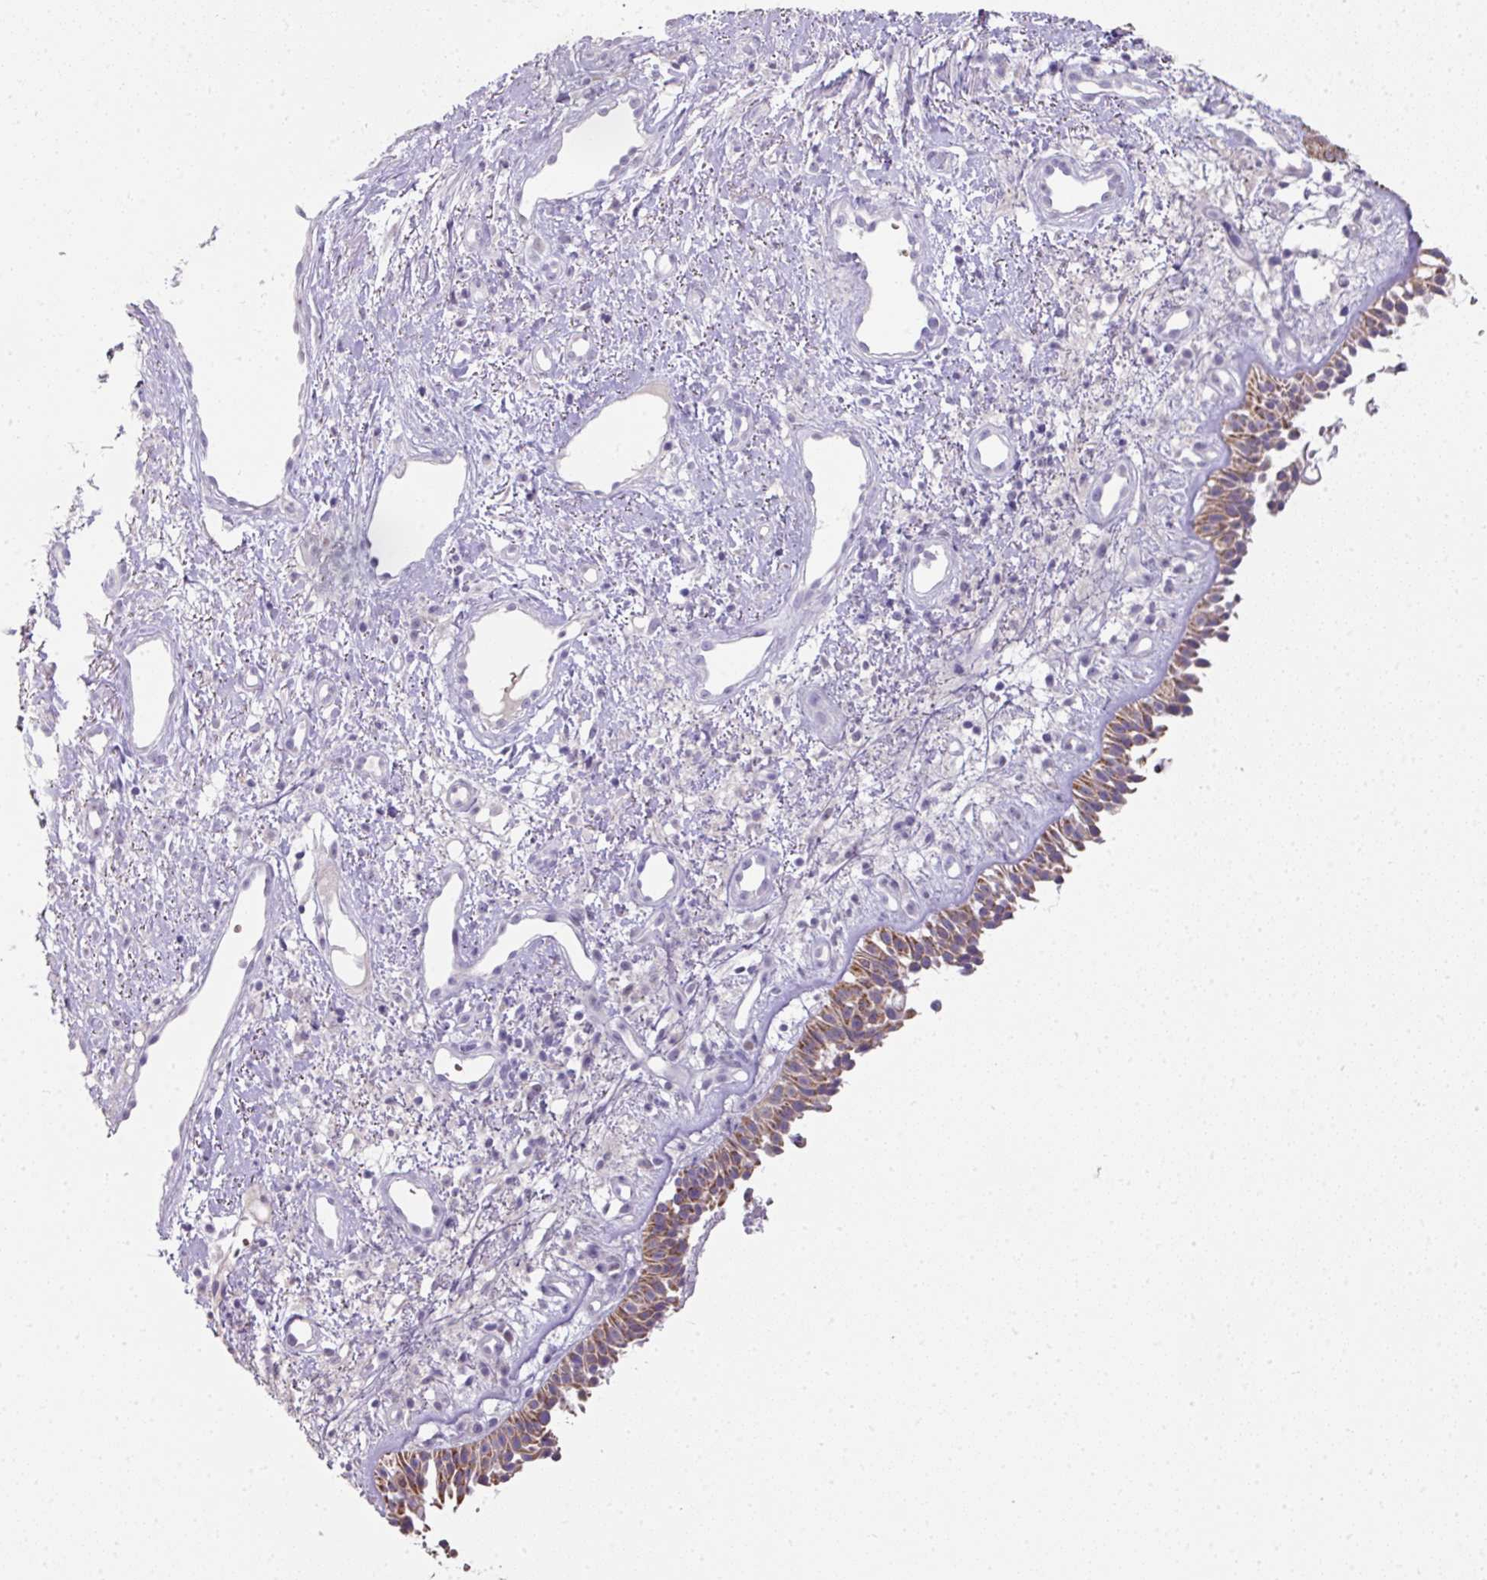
{"staining": {"intensity": "moderate", "quantity": ">75%", "location": "cytoplasmic/membranous"}, "tissue": "nasopharynx", "cell_type": "Respiratory epithelial cells", "image_type": "normal", "snomed": [{"axis": "morphology", "description": "Normal tissue, NOS"}, {"axis": "topography", "description": "Cartilage tissue"}, {"axis": "topography", "description": "Nasopharynx"}, {"axis": "topography", "description": "Thyroid gland"}], "caption": "Immunohistochemistry staining of unremarkable nasopharynx, which displays medium levels of moderate cytoplasmic/membranous expression in about >75% of respiratory epithelial cells indicating moderate cytoplasmic/membranous protein positivity. The staining was performed using DAB (3,3'-diaminobenzidine) (brown) for protein detection and nuclei were counterstained in hematoxylin (blue).", "gene": "ANKRD18A", "patient": {"sex": "male", "age": 63}}